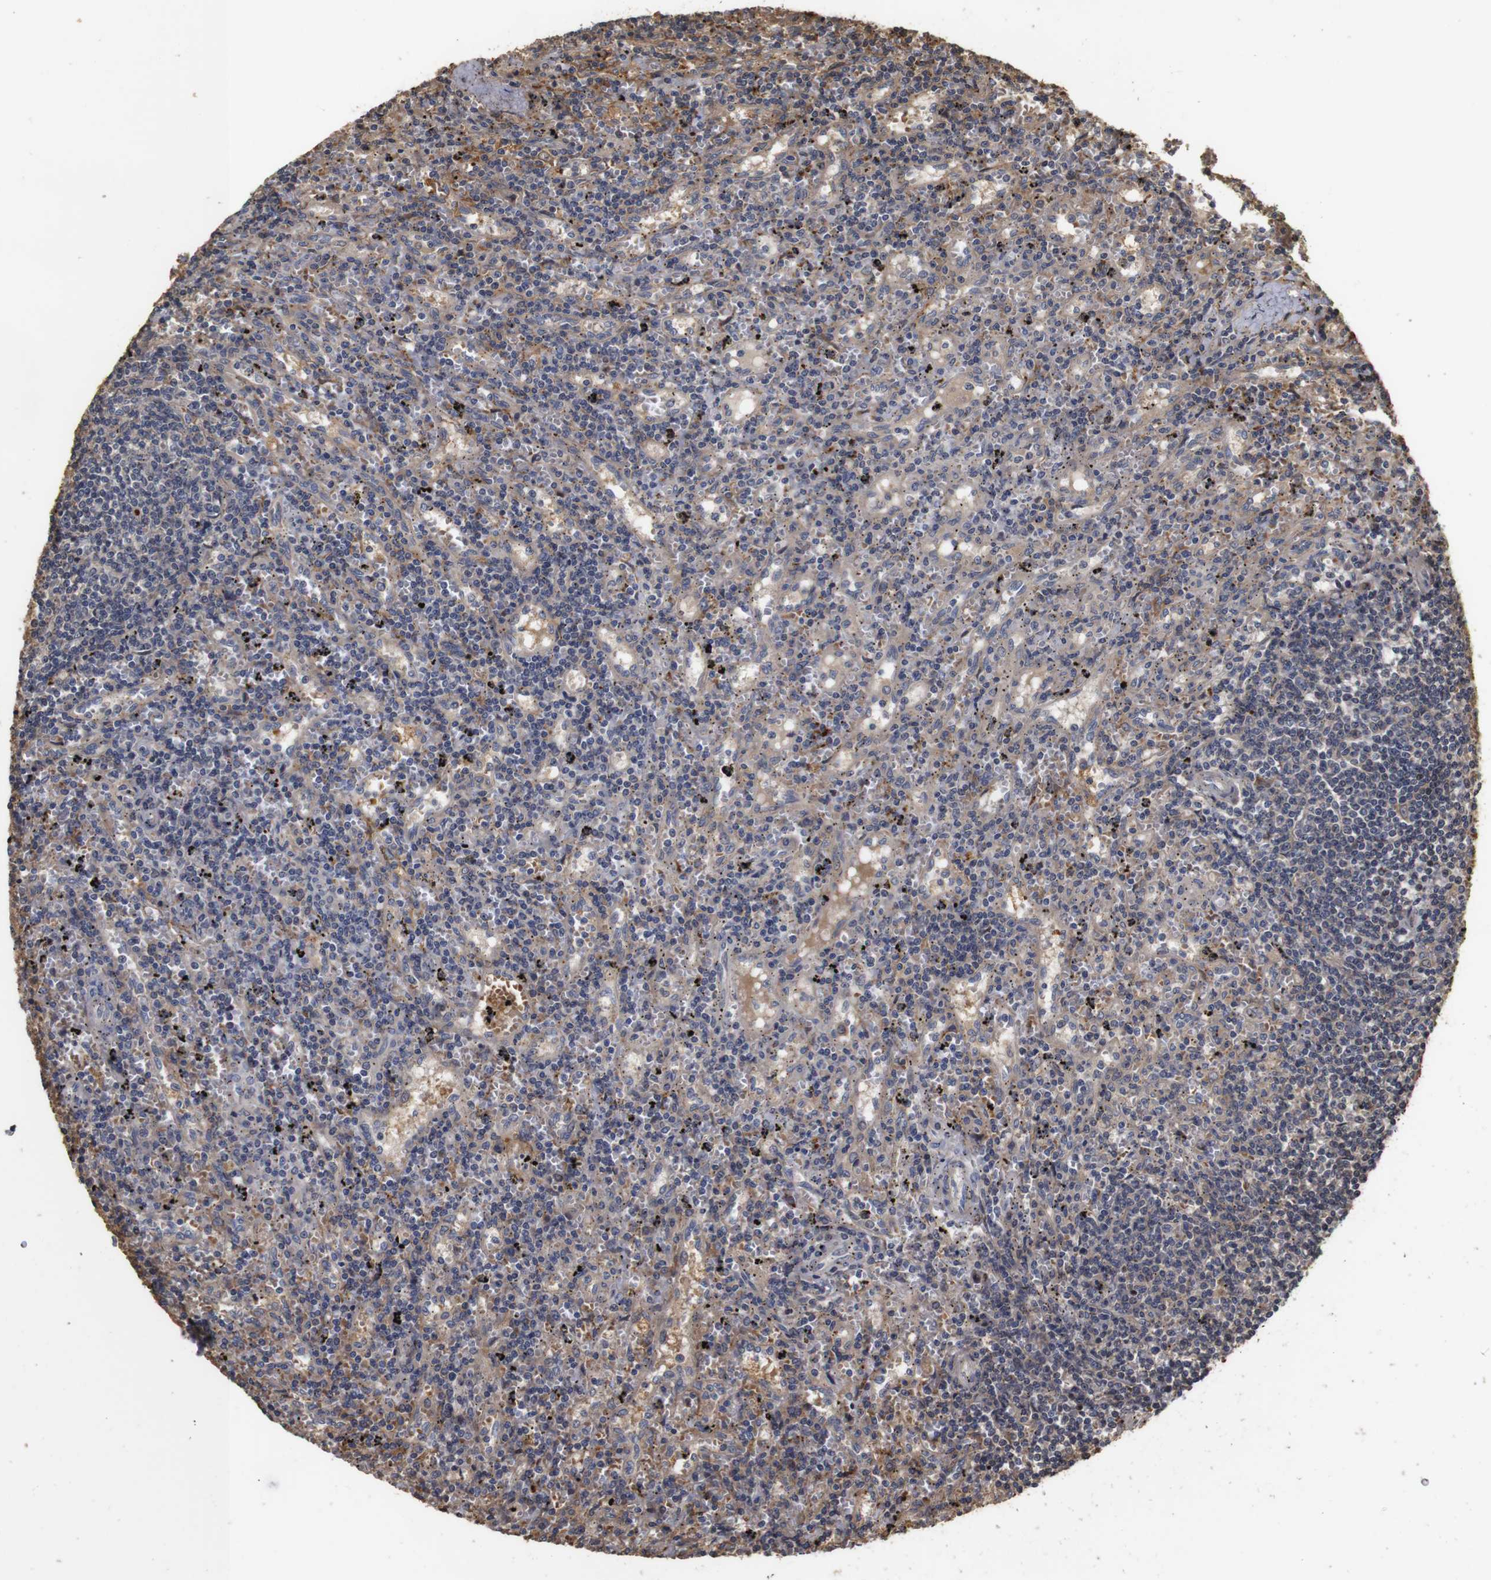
{"staining": {"intensity": "negative", "quantity": "none", "location": "none"}, "tissue": "lymphoma", "cell_type": "Tumor cells", "image_type": "cancer", "snomed": [{"axis": "morphology", "description": "Malignant lymphoma, non-Hodgkin's type, Low grade"}, {"axis": "topography", "description": "Spleen"}], "caption": "Immunohistochemistry (IHC) micrograph of lymphoma stained for a protein (brown), which reveals no expression in tumor cells.", "gene": "PTPN14", "patient": {"sex": "male", "age": 76}}